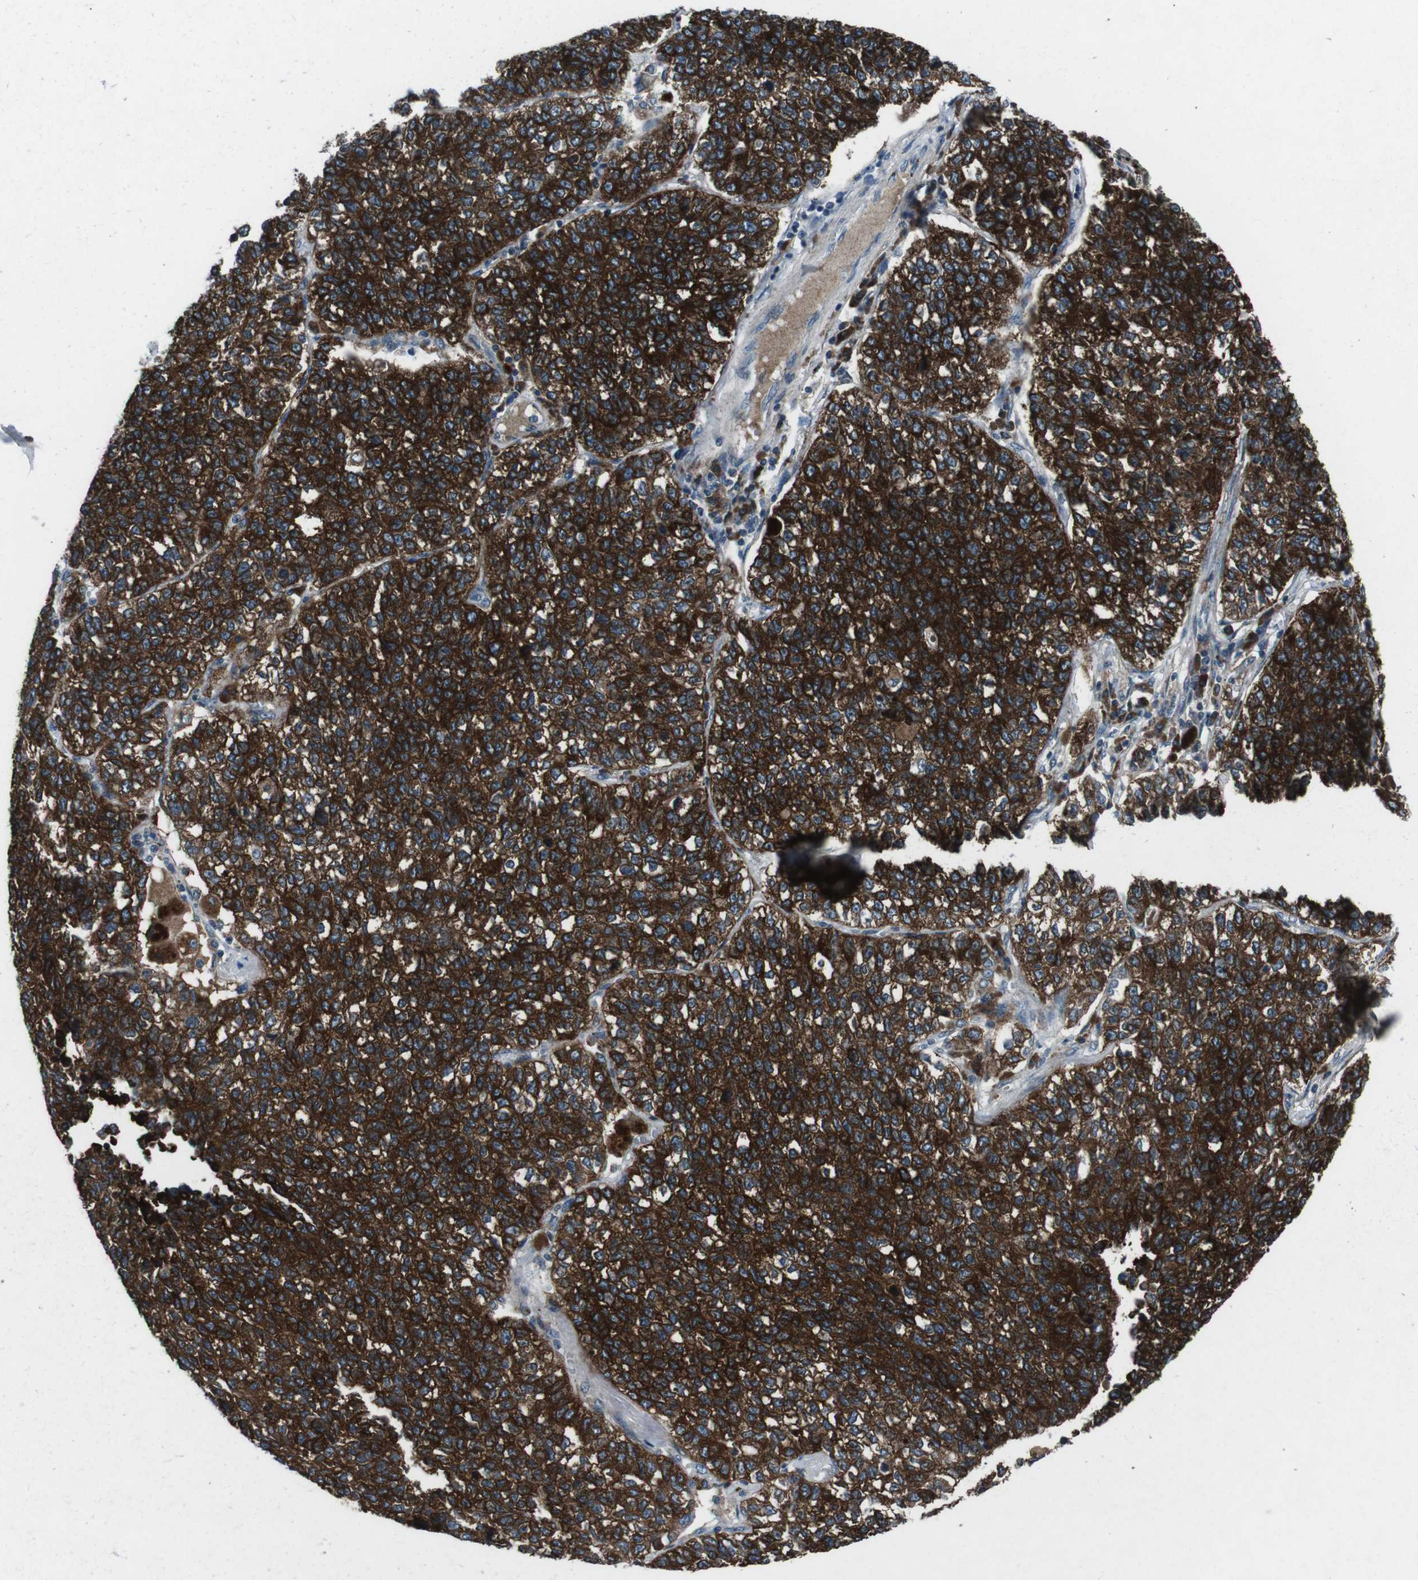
{"staining": {"intensity": "strong", "quantity": ">75%", "location": "cytoplasmic/membranous"}, "tissue": "lung cancer", "cell_type": "Tumor cells", "image_type": "cancer", "snomed": [{"axis": "morphology", "description": "Adenocarcinoma, NOS"}, {"axis": "topography", "description": "Lung"}], "caption": "Protein expression analysis of lung cancer (adenocarcinoma) displays strong cytoplasmic/membranous expression in approximately >75% of tumor cells.", "gene": "CDK16", "patient": {"sex": "male", "age": 49}}